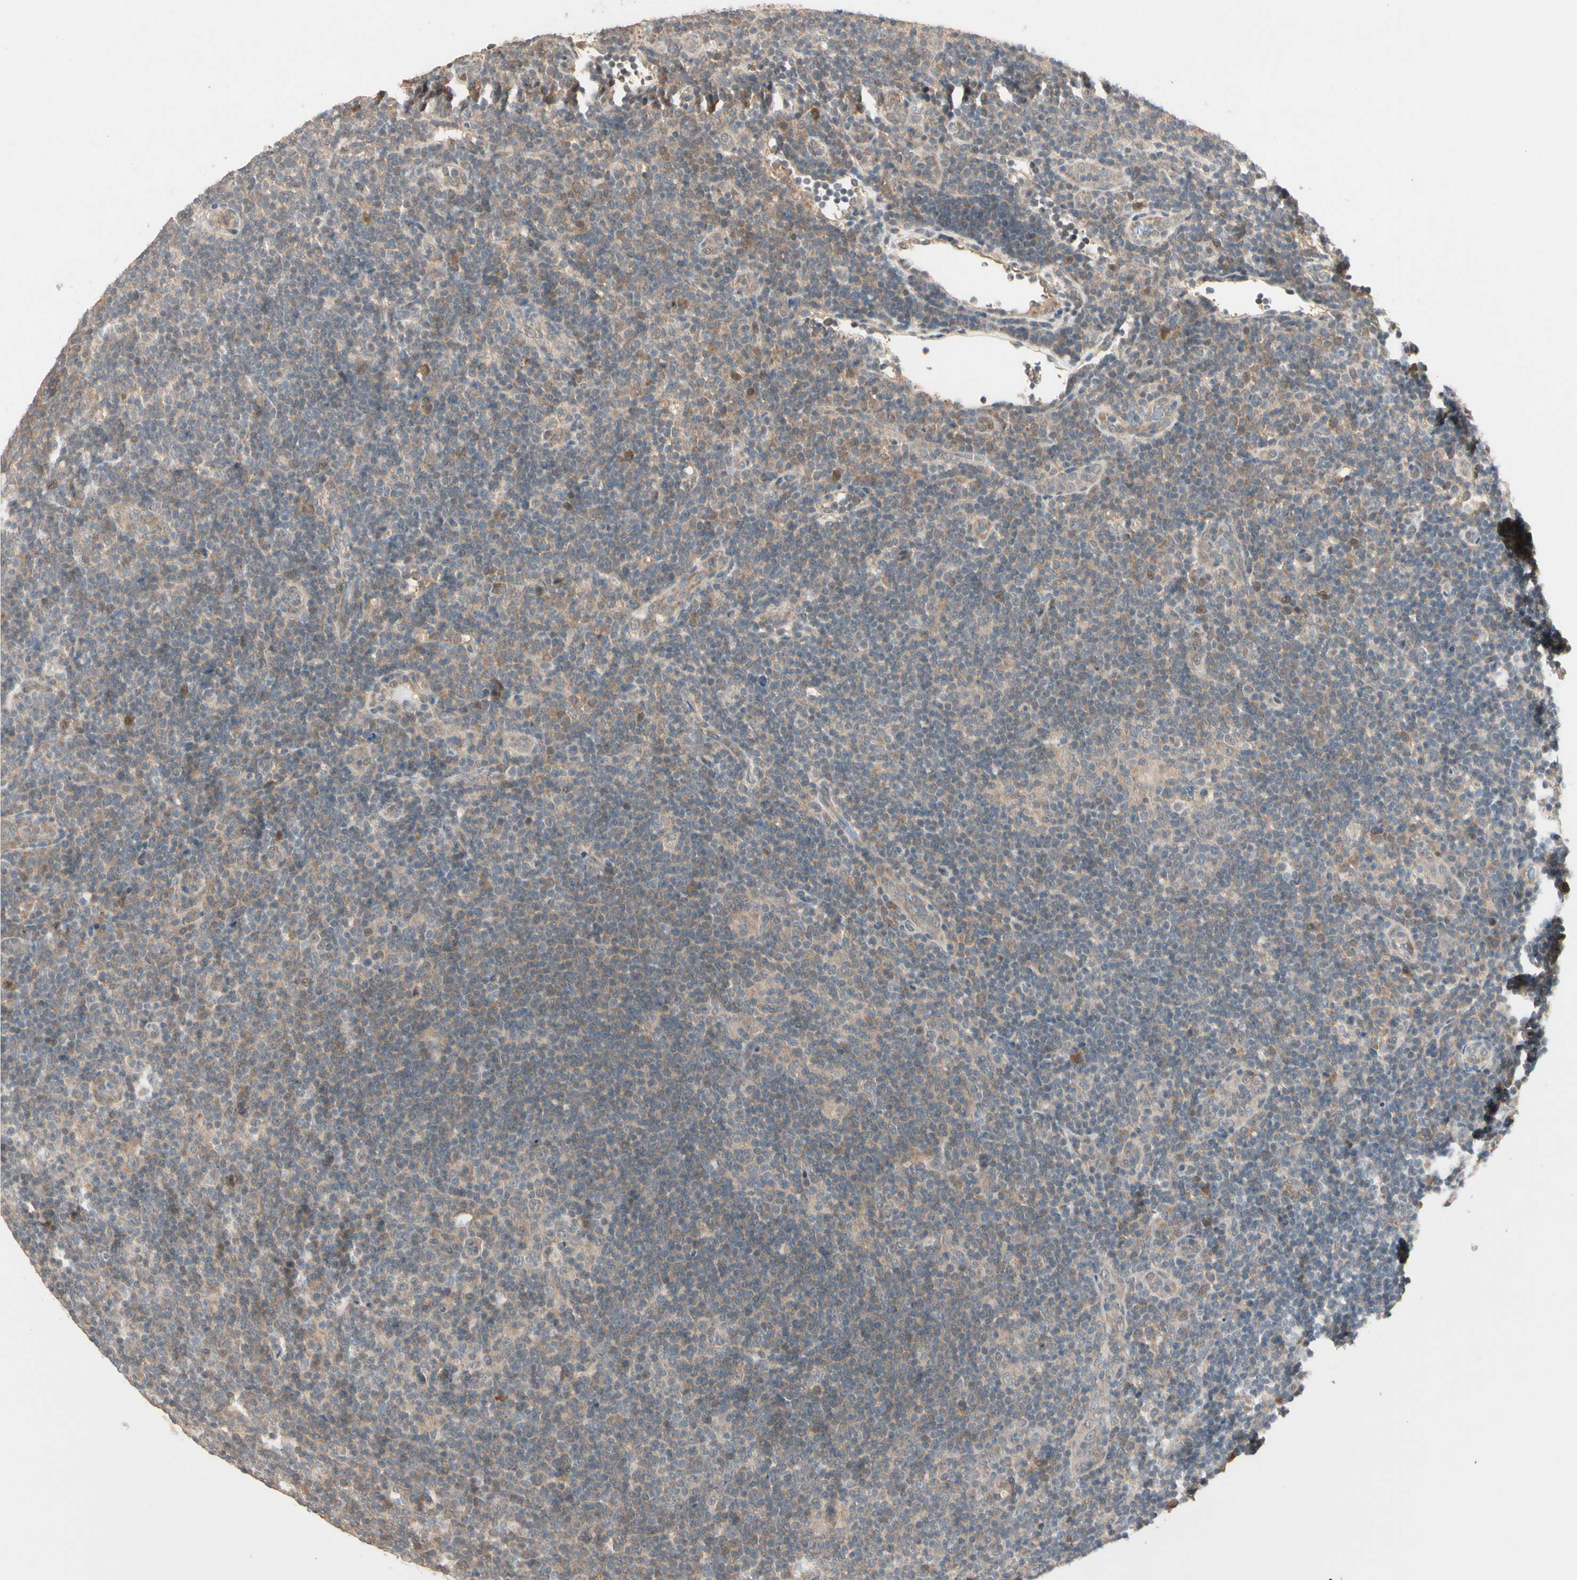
{"staining": {"intensity": "weak", "quantity": ">75%", "location": "cytoplasmic/membranous"}, "tissue": "lymphoma", "cell_type": "Tumor cells", "image_type": "cancer", "snomed": [{"axis": "morphology", "description": "Hodgkin's disease, NOS"}, {"axis": "topography", "description": "Lymph node"}], "caption": "Lymphoma tissue exhibits weak cytoplasmic/membranous staining in approximately >75% of tumor cells, visualized by immunohistochemistry.", "gene": "ATG4C", "patient": {"sex": "female", "age": 57}}